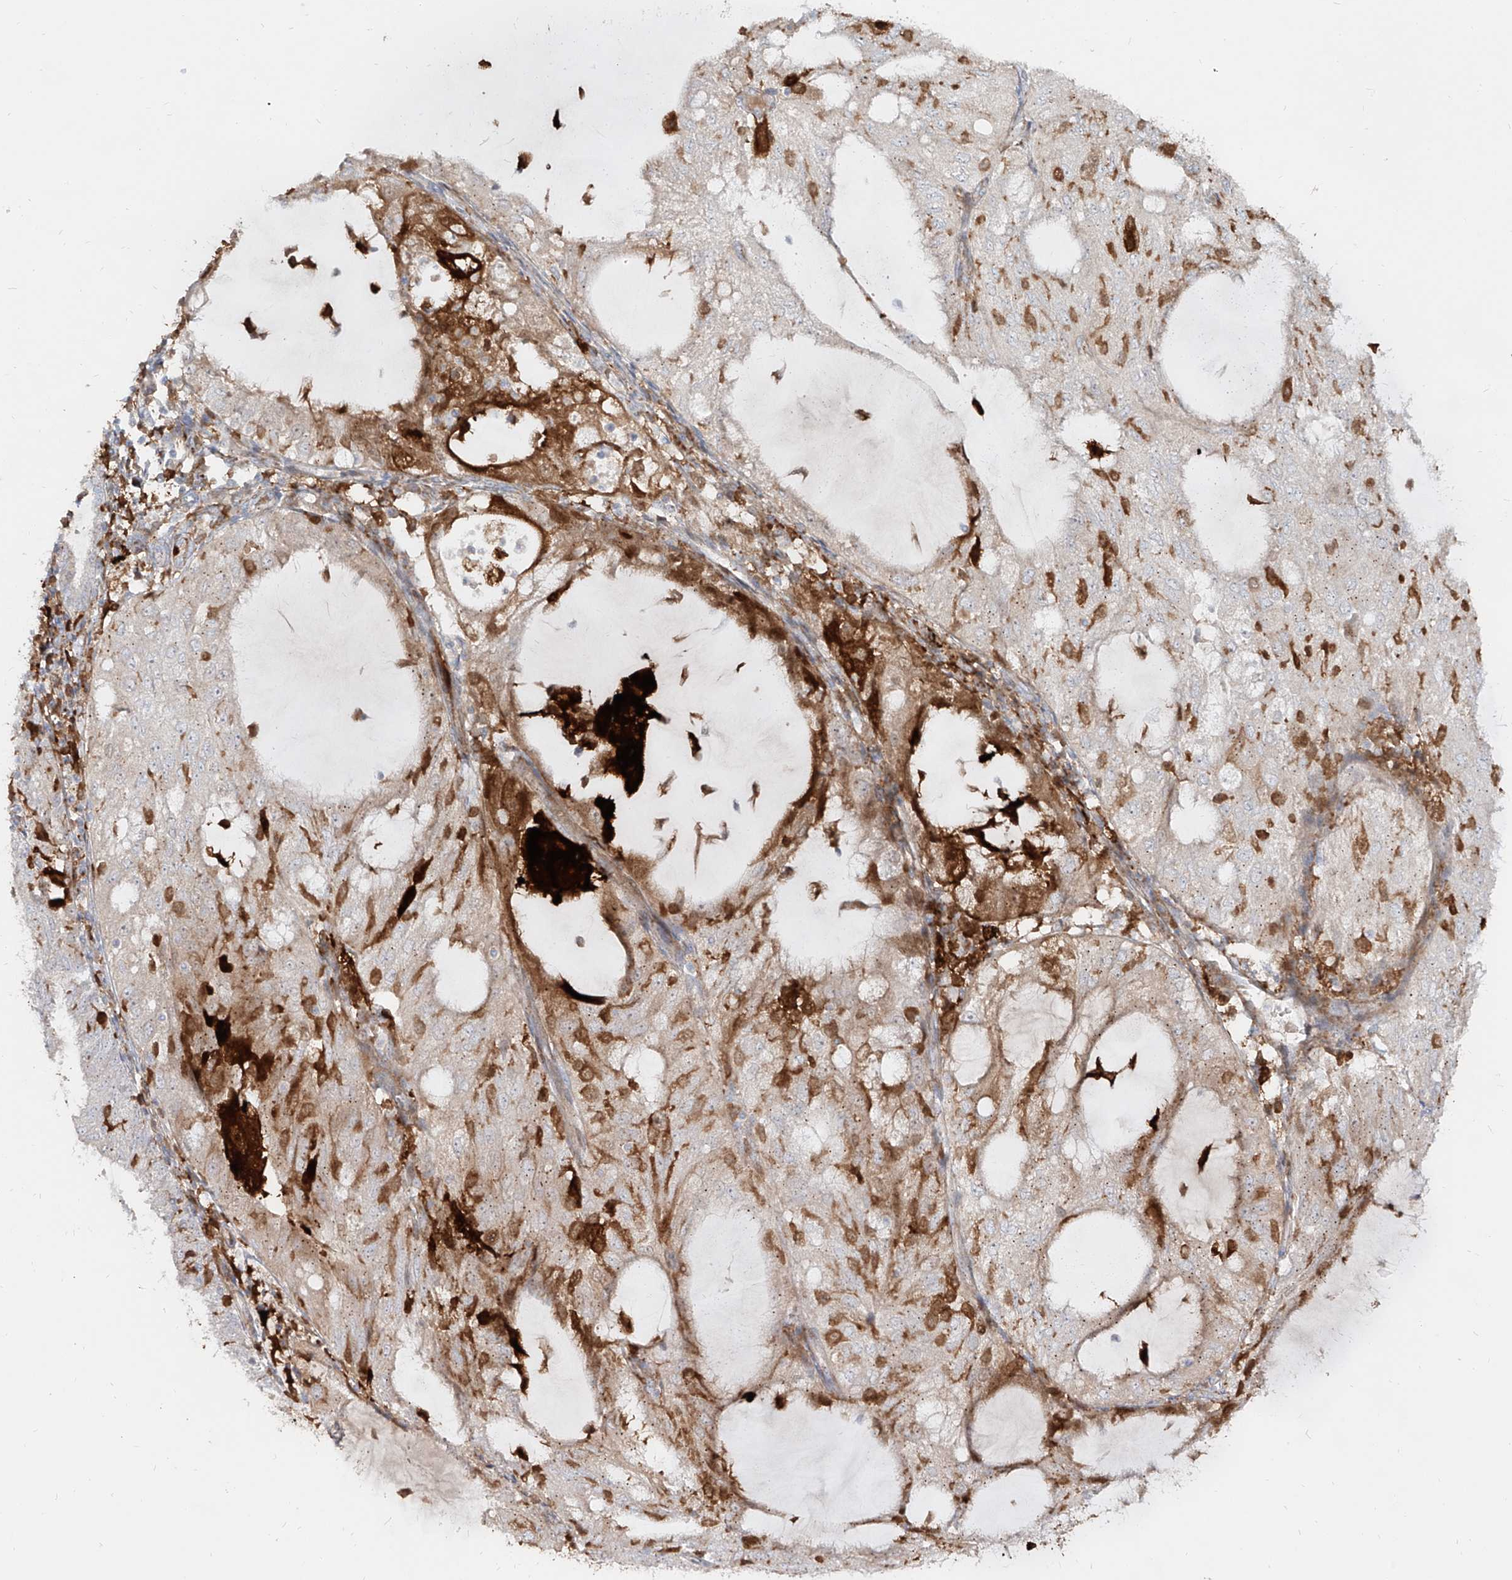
{"staining": {"intensity": "moderate", "quantity": "<25%", "location": "cytoplasmic/membranous"}, "tissue": "endometrial cancer", "cell_type": "Tumor cells", "image_type": "cancer", "snomed": [{"axis": "morphology", "description": "Adenocarcinoma, NOS"}, {"axis": "topography", "description": "Endometrium"}], "caption": "High-magnification brightfield microscopy of endometrial cancer (adenocarcinoma) stained with DAB (3,3'-diaminobenzidine) (brown) and counterstained with hematoxylin (blue). tumor cells exhibit moderate cytoplasmic/membranous positivity is appreciated in approximately<25% of cells.", "gene": "KYNU", "patient": {"sex": "female", "age": 81}}